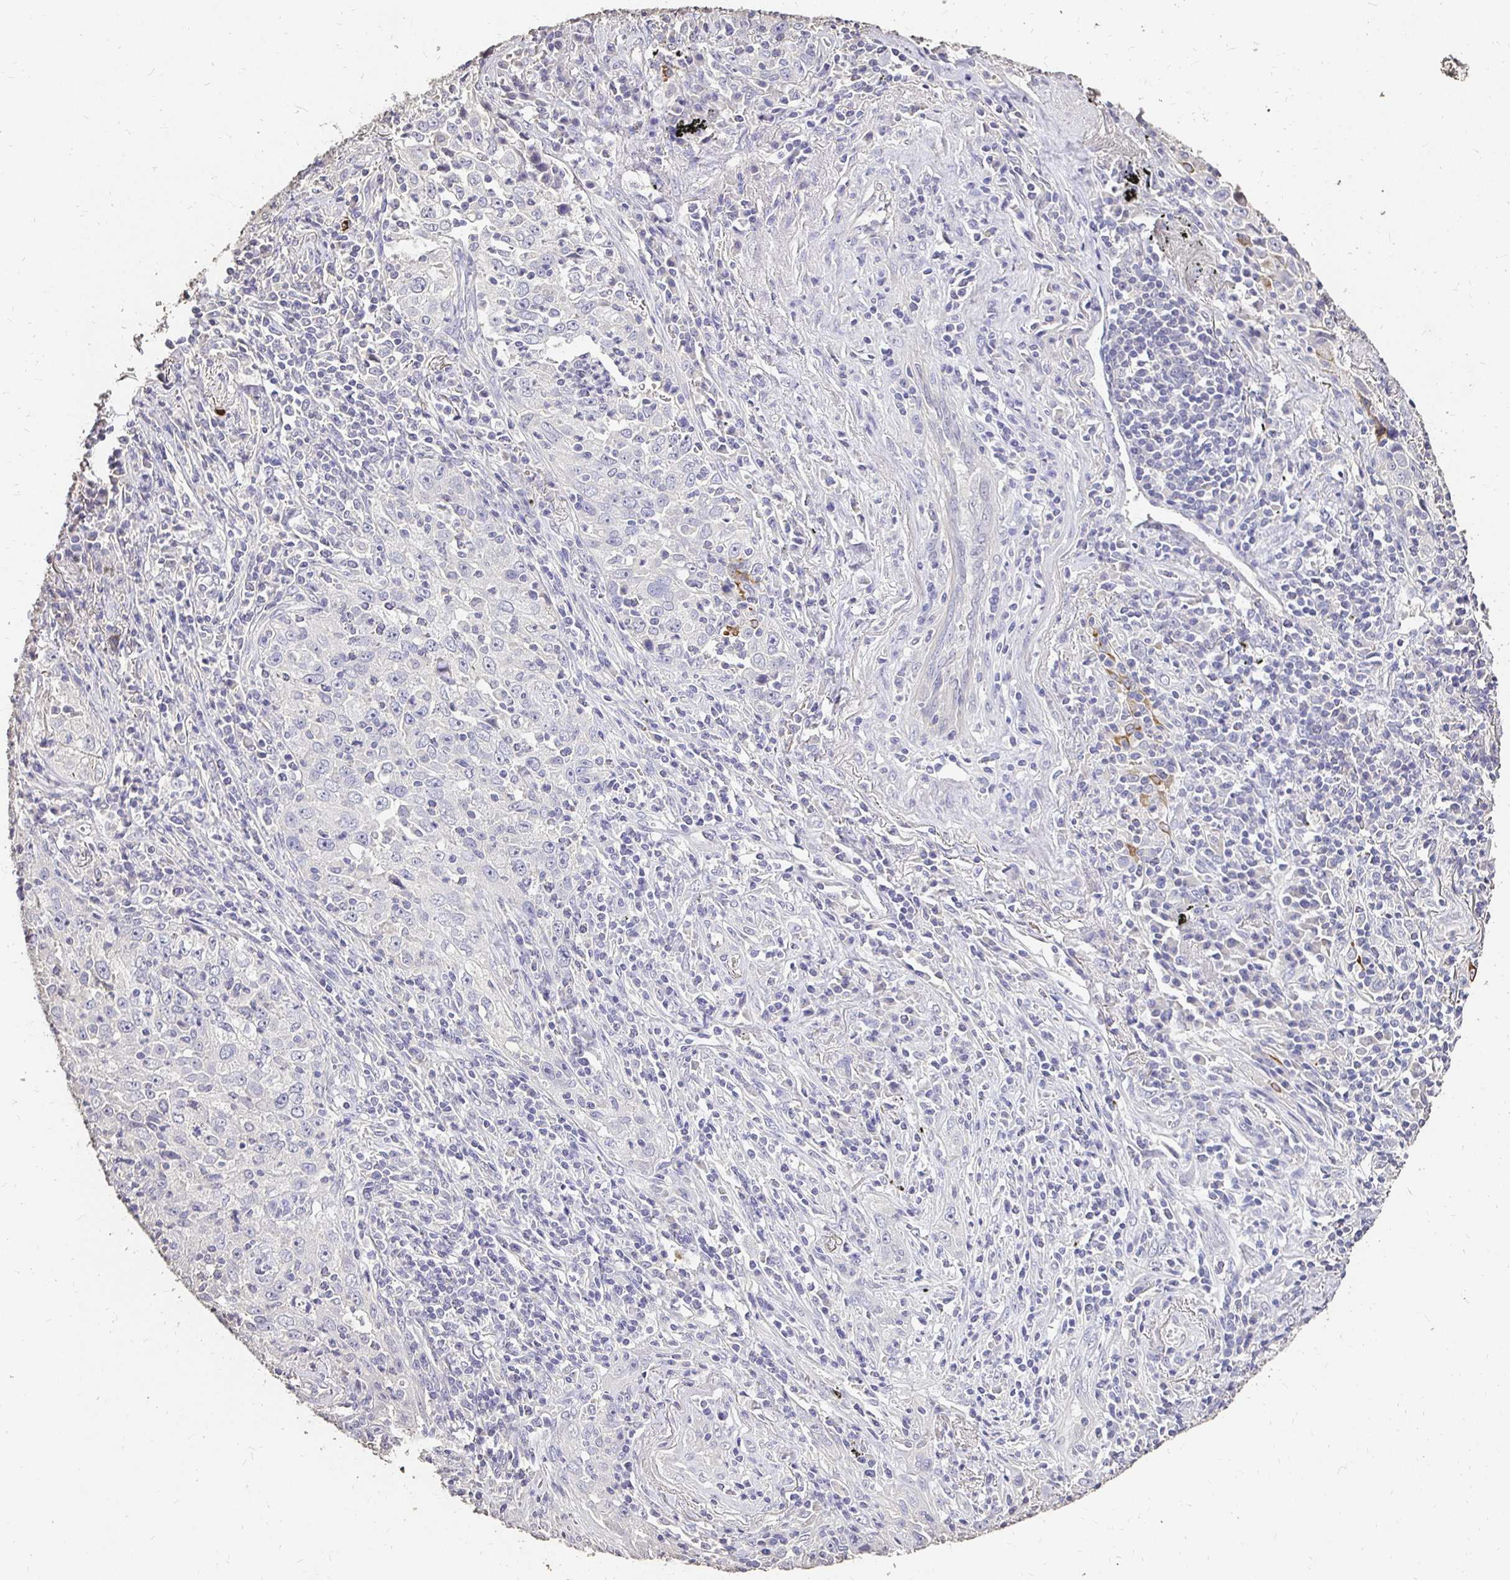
{"staining": {"intensity": "negative", "quantity": "none", "location": "none"}, "tissue": "lung cancer", "cell_type": "Tumor cells", "image_type": "cancer", "snomed": [{"axis": "morphology", "description": "Squamous cell carcinoma, NOS"}, {"axis": "topography", "description": "Lung"}], "caption": "There is no significant staining in tumor cells of squamous cell carcinoma (lung).", "gene": "UGT1A6", "patient": {"sex": "male", "age": 71}}